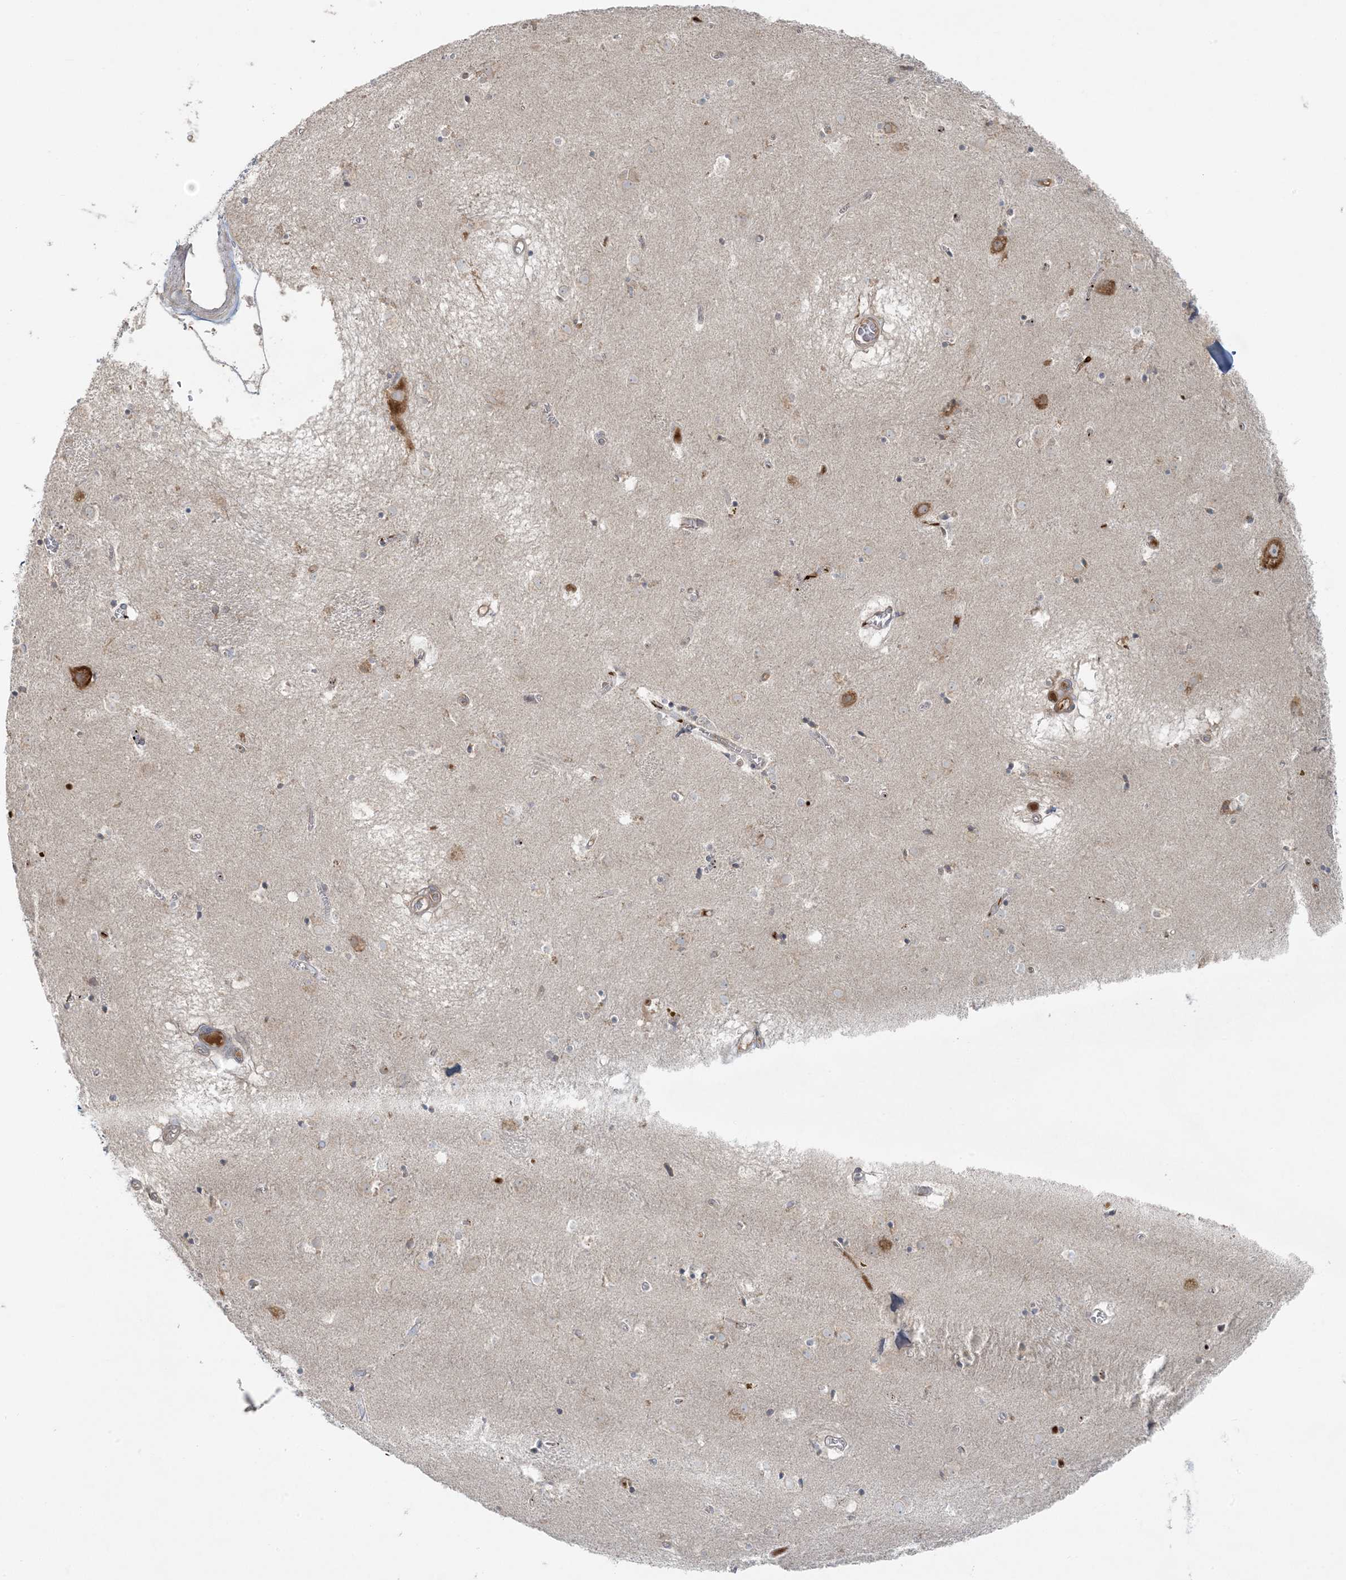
{"staining": {"intensity": "weak", "quantity": "<25%", "location": "cytoplasmic/membranous"}, "tissue": "caudate", "cell_type": "Glial cells", "image_type": "normal", "snomed": [{"axis": "morphology", "description": "Normal tissue, NOS"}, {"axis": "topography", "description": "Lateral ventricle wall"}], "caption": "The IHC histopathology image has no significant expression in glial cells of caudate. Brightfield microscopy of immunohistochemistry (IHC) stained with DAB (3,3'-diaminobenzidine) (brown) and hematoxylin (blue), captured at high magnification.", "gene": "ZNF263", "patient": {"sex": "male", "age": 70}}